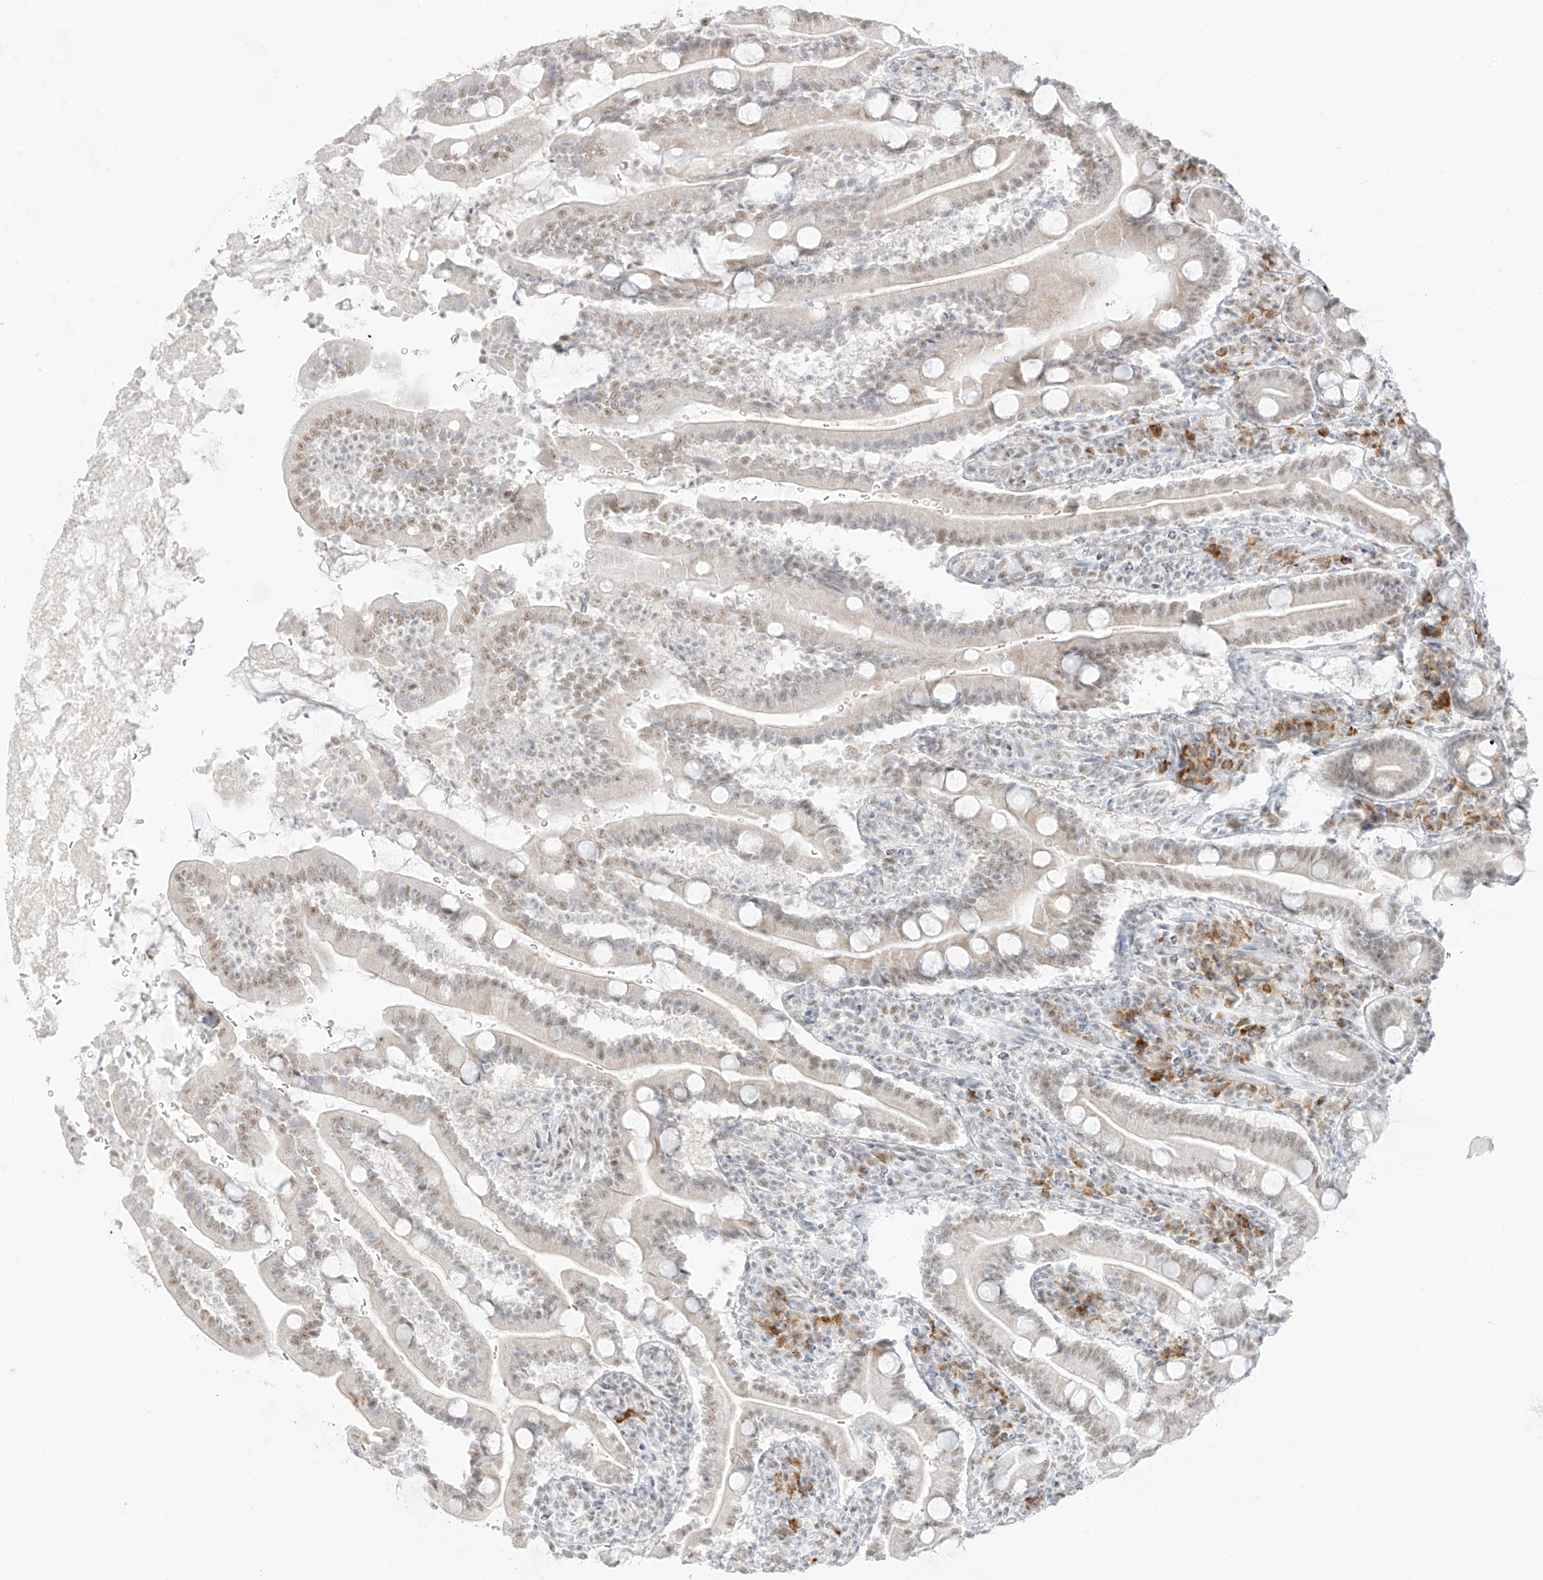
{"staining": {"intensity": "moderate", "quantity": "25%-75%", "location": "nuclear"}, "tissue": "duodenum", "cell_type": "Glandular cells", "image_type": "normal", "snomed": [{"axis": "morphology", "description": "Normal tissue, NOS"}, {"axis": "topography", "description": "Duodenum"}], "caption": "IHC (DAB) staining of benign human duodenum exhibits moderate nuclear protein staining in approximately 25%-75% of glandular cells.", "gene": "SUPT5H", "patient": {"sex": "male", "age": 35}}